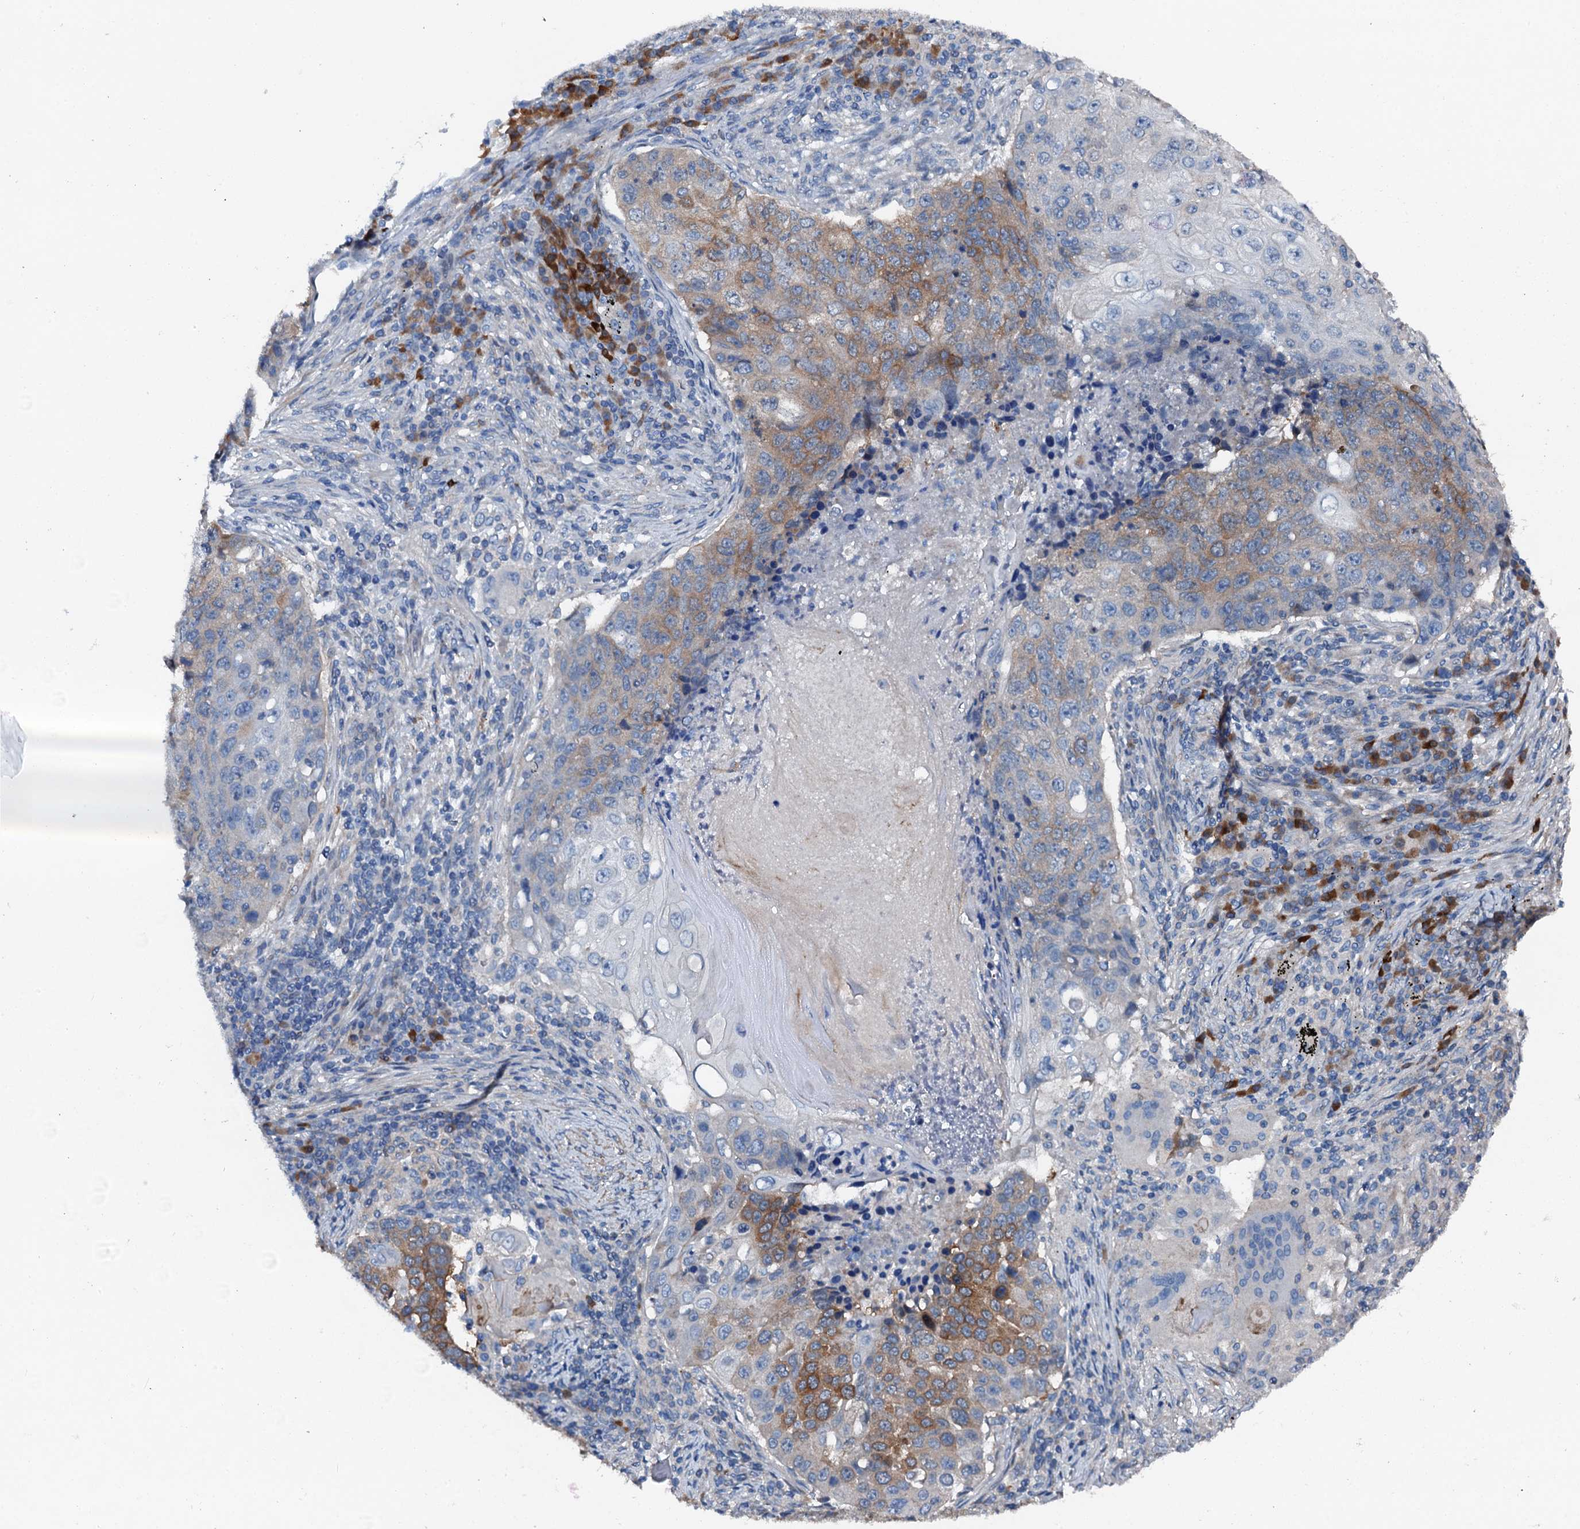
{"staining": {"intensity": "moderate", "quantity": "25%-75%", "location": "cytoplasmic/membranous"}, "tissue": "lung cancer", "cell_type": "Tumor cells", "image_type": "cancer", "snomed": [{"axis": "morphology", "description": "Squamous cell carcinoma, NOS"}, {"axis": "topography", "description": "Lung"}], "caption": "Protein expression analysis of lung squamous cell carcinoma demonstrates moderate cytoplasmic/membranous staining in approximately 25%-75% of tumor cells.", "gene": "GFOD2", "patient": {"sex": "female", "age": 63}}